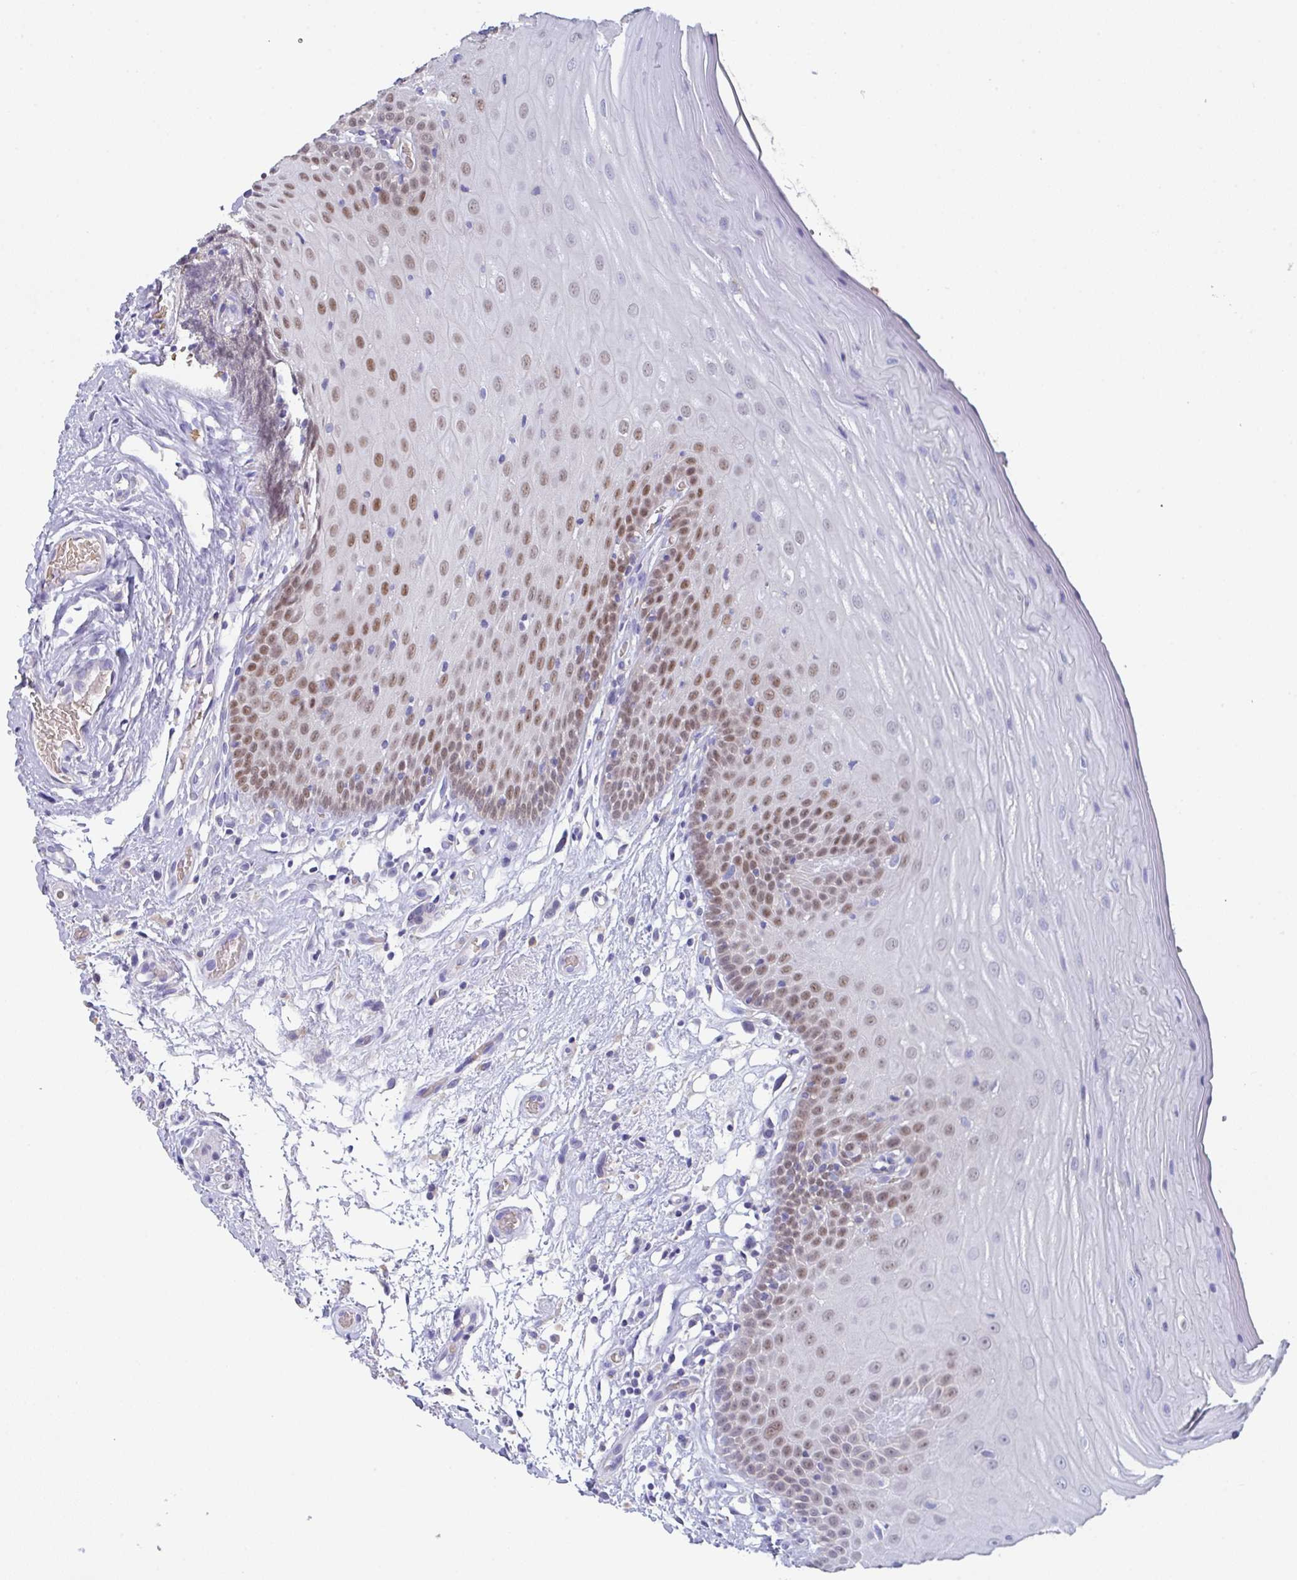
{"staining": {"intensity": "moderate", "quantity": ">75%", "location": "nuclear"}, "tissue": "oral mucosa", "cell_type": "Squamous epithelial cells", "image_type": "normal", "snomed": [{"axis": "morphology", "description": "Normal tissue, NOS"}, {"axis": "topography", "description": "Oral tissue"}, {"axis": "topography", "description": "Tounge, NOS"}, {"axis": "topography", "description": "Head-Neck"}], "caption": "A brown stain highlights moderate nuclear expression of a protein in squamous epithelial cells of unremarkable oral mucosa. The staining is performed using DAB brown chromogen to label protein expression. The nuclei are counter-stained blue using hematoxylin.", "gene": "TFAP2C", "patient": {"sex": "female", "age": 84}}